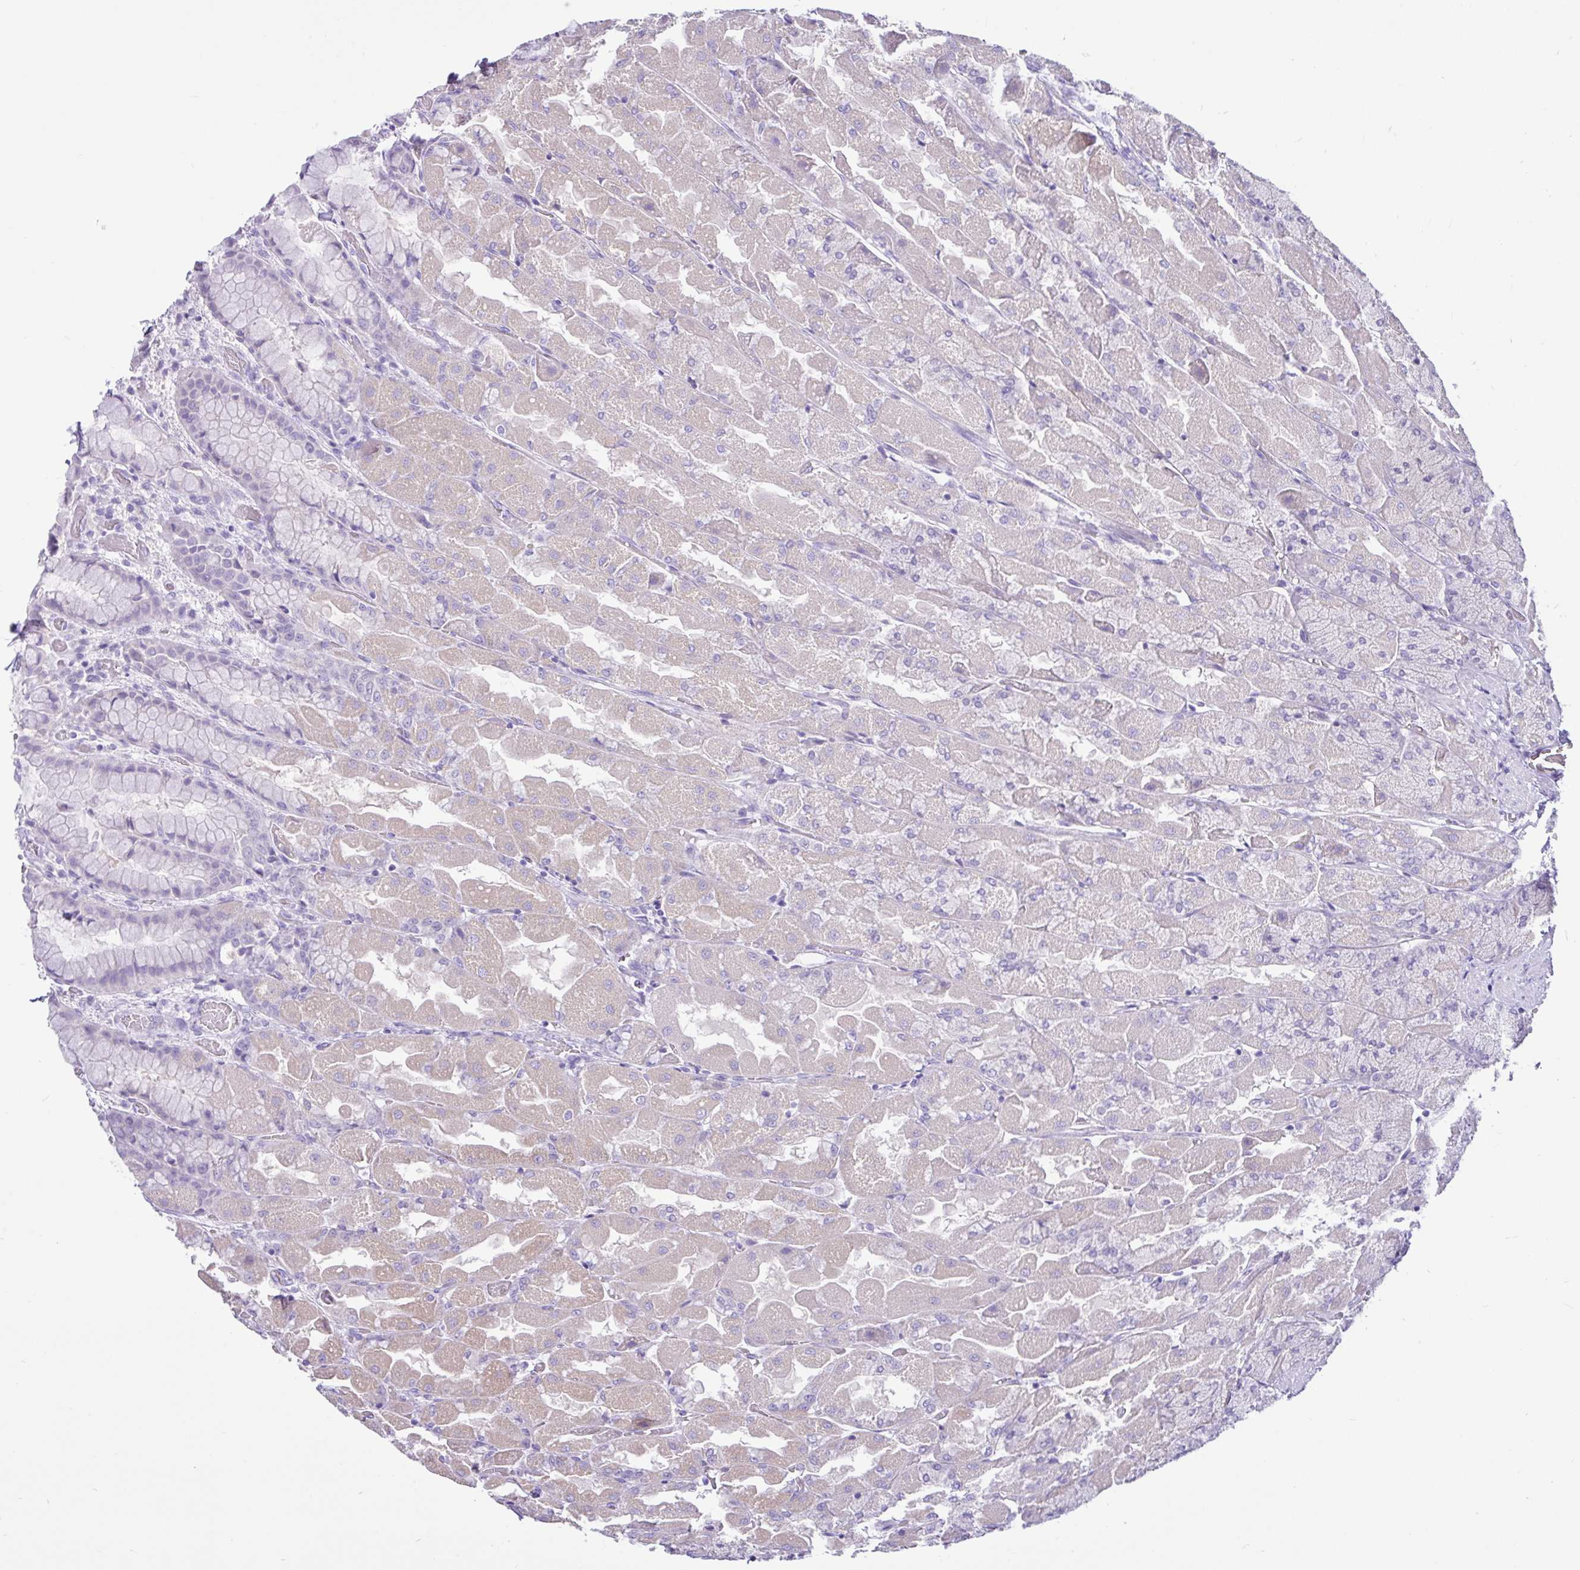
{"staining": {"intensity": "weak", "quantity": "<25%", "location": "cytoplasmic/membranous"}, "tissue": "stomach", "cell_type": "Glandular cells", "image_type": "normal", "snomed": [{"axis": "morphology", "description": "Normal tissue, NOS"}, {"axis": "topography", "description": "Stomach"}], "caption": "IHC histopathology image of normal stomach: human stomach stained with DAB shows no significant protein expression in glandular cells.", "gene": "CYP19A1", "patient": {"sex": "female", "age": 61}}